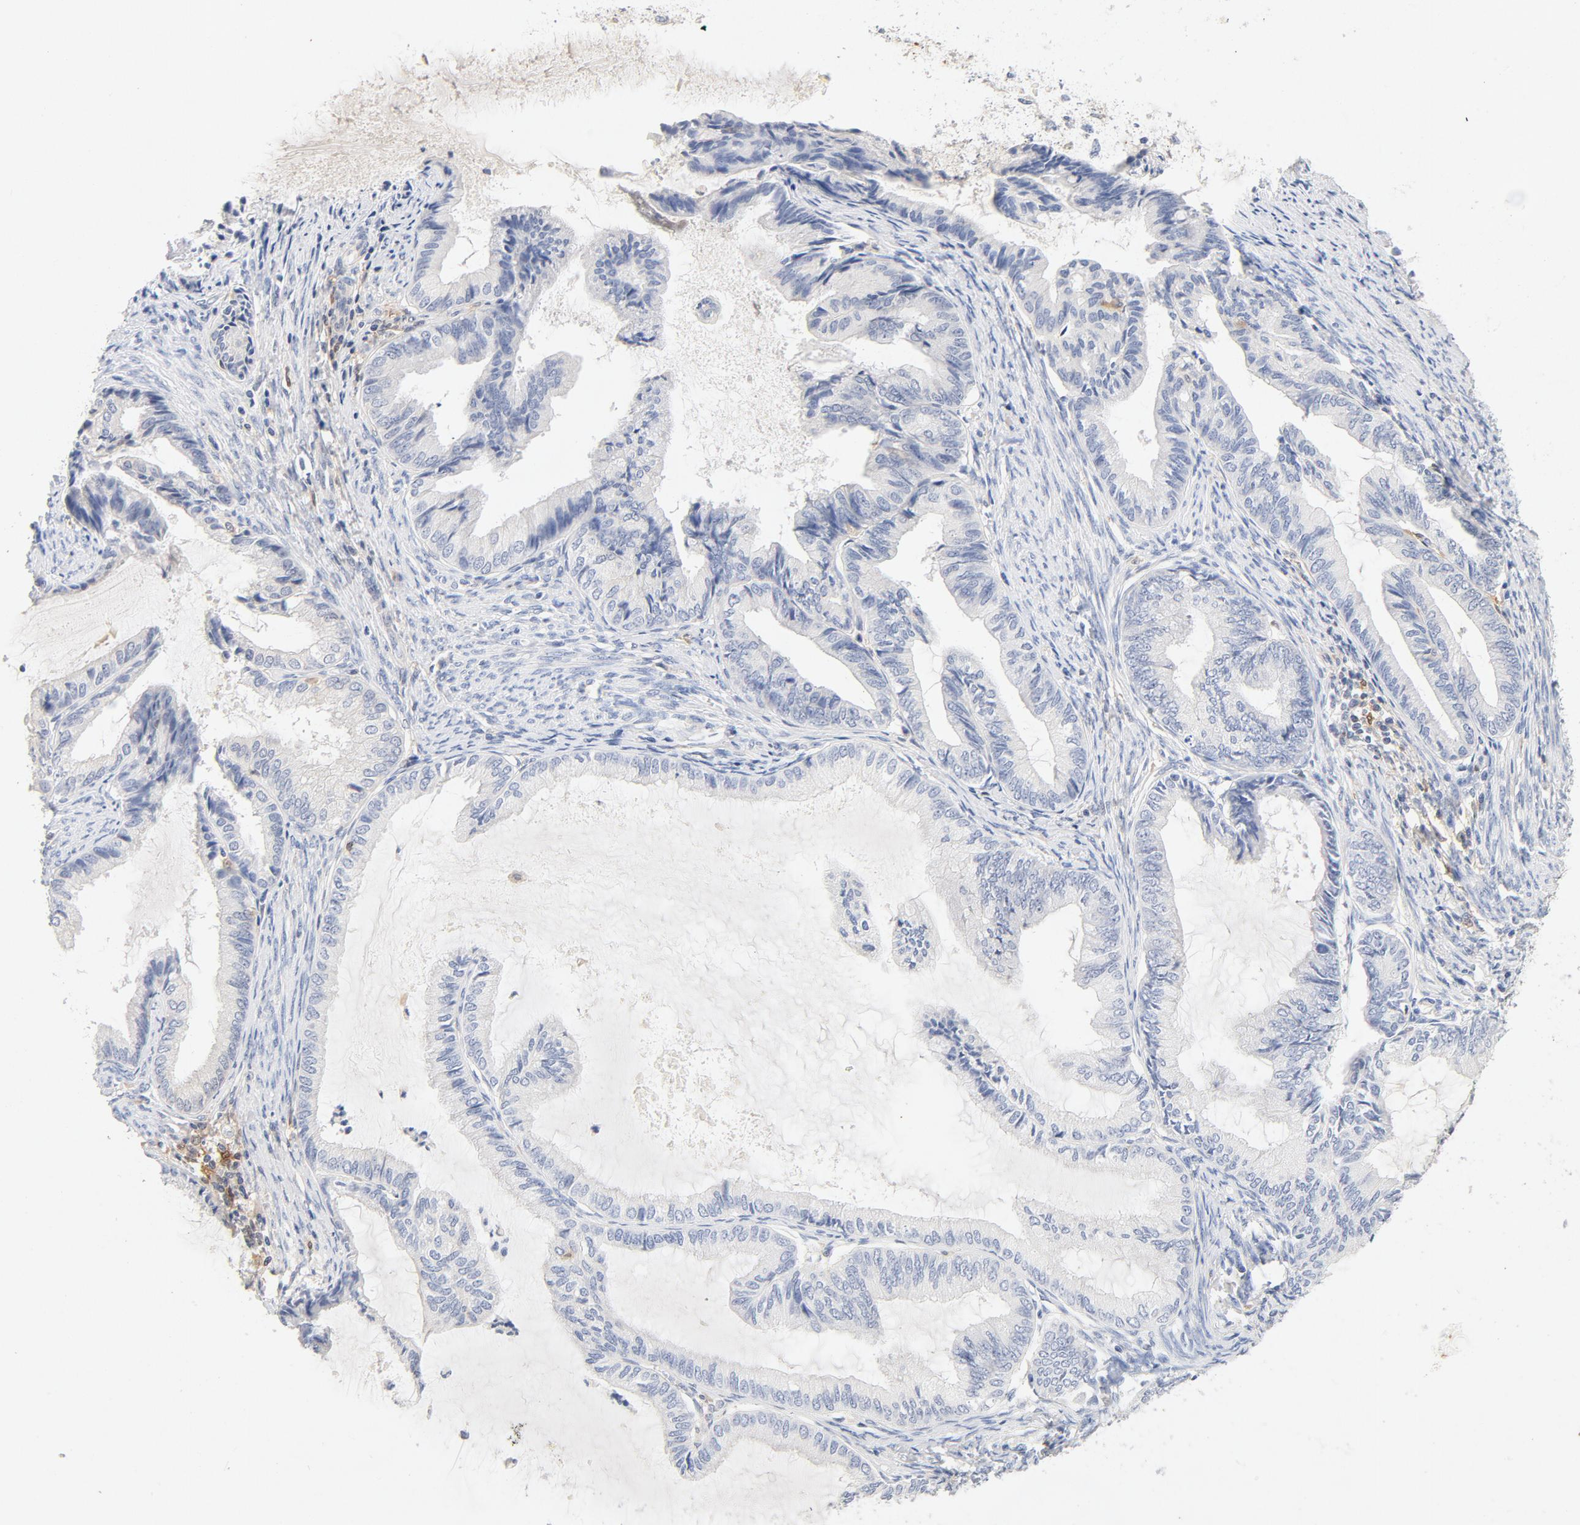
{"staining": {"intensity": "negative", "quantity": "none", "location": "none"}, "tissue": "endometrial cancer", "cell_type": "Tumor cells", "image_type": "cancer", "snomed": [{"axis": "morphology", "description": "Adenocarcinoma, NOS"}, {"axis": "topography", "description": "Endometrium"}], "caption": "This micrograph is of endometrial cancer (adenocarcinoma) stained with IHC to label a protein in brown with the nuclei are counter-stained blue. There is no expression in tumor cells.", "gene": "STAT1", "patient": {"sex": "female", "age": 86}}